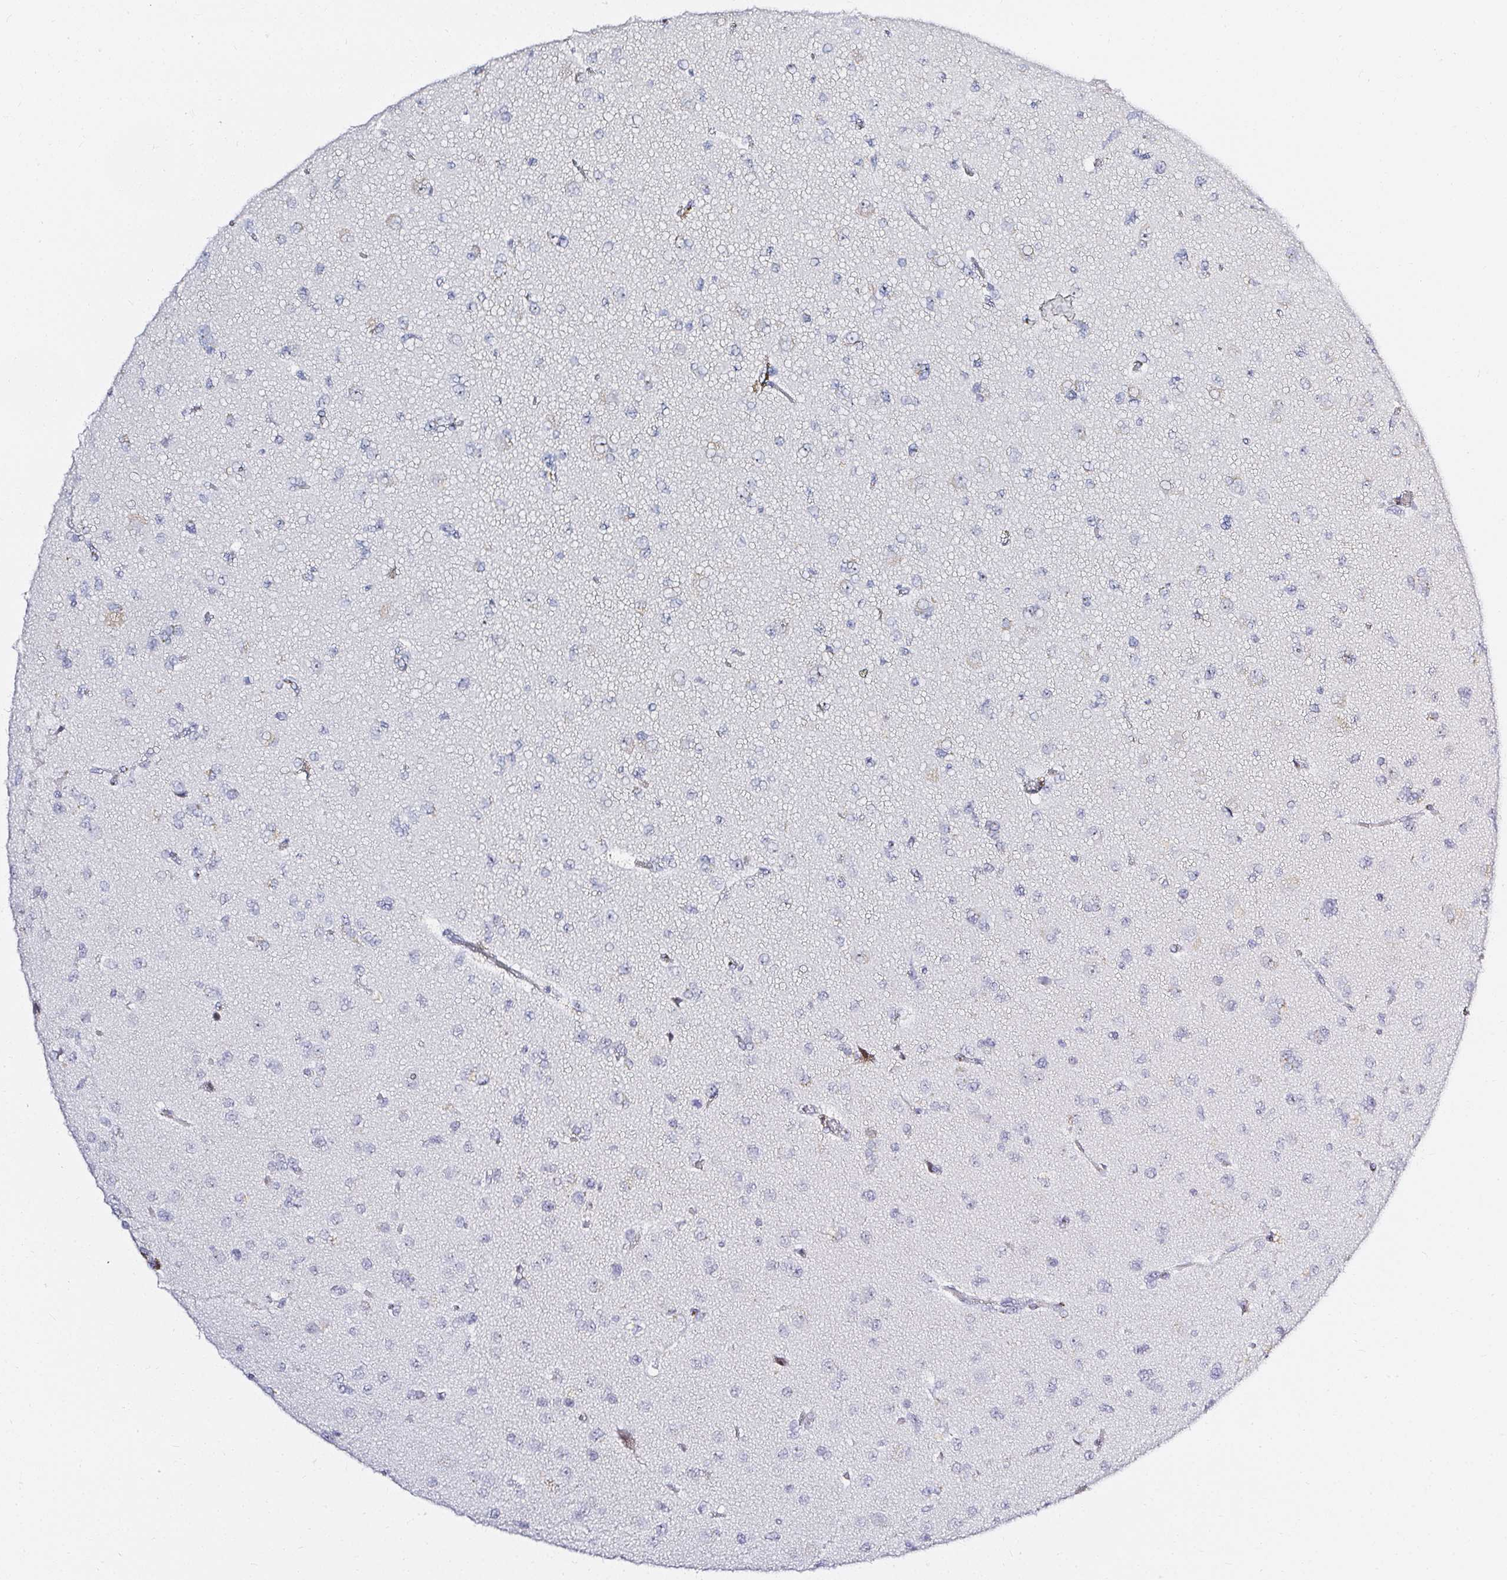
{"staining": {"intensity": "negative", "quantity": "none", "location": "none"}, "tissue": "glioma", "cell_type": "Tumor cells", "image_type": "cancer", "snomed": [{"axis": "morphology", "description": "Glioma, malignant, Low grade"}, {"axis": "topography", "description": "Brain"}], "caption": "This is an immunohistochemistry micrograph of human glioma. There is no positivity in tumor cells.", "gene": "ACAN", "patient": {"sex": "female", "age": 55}}